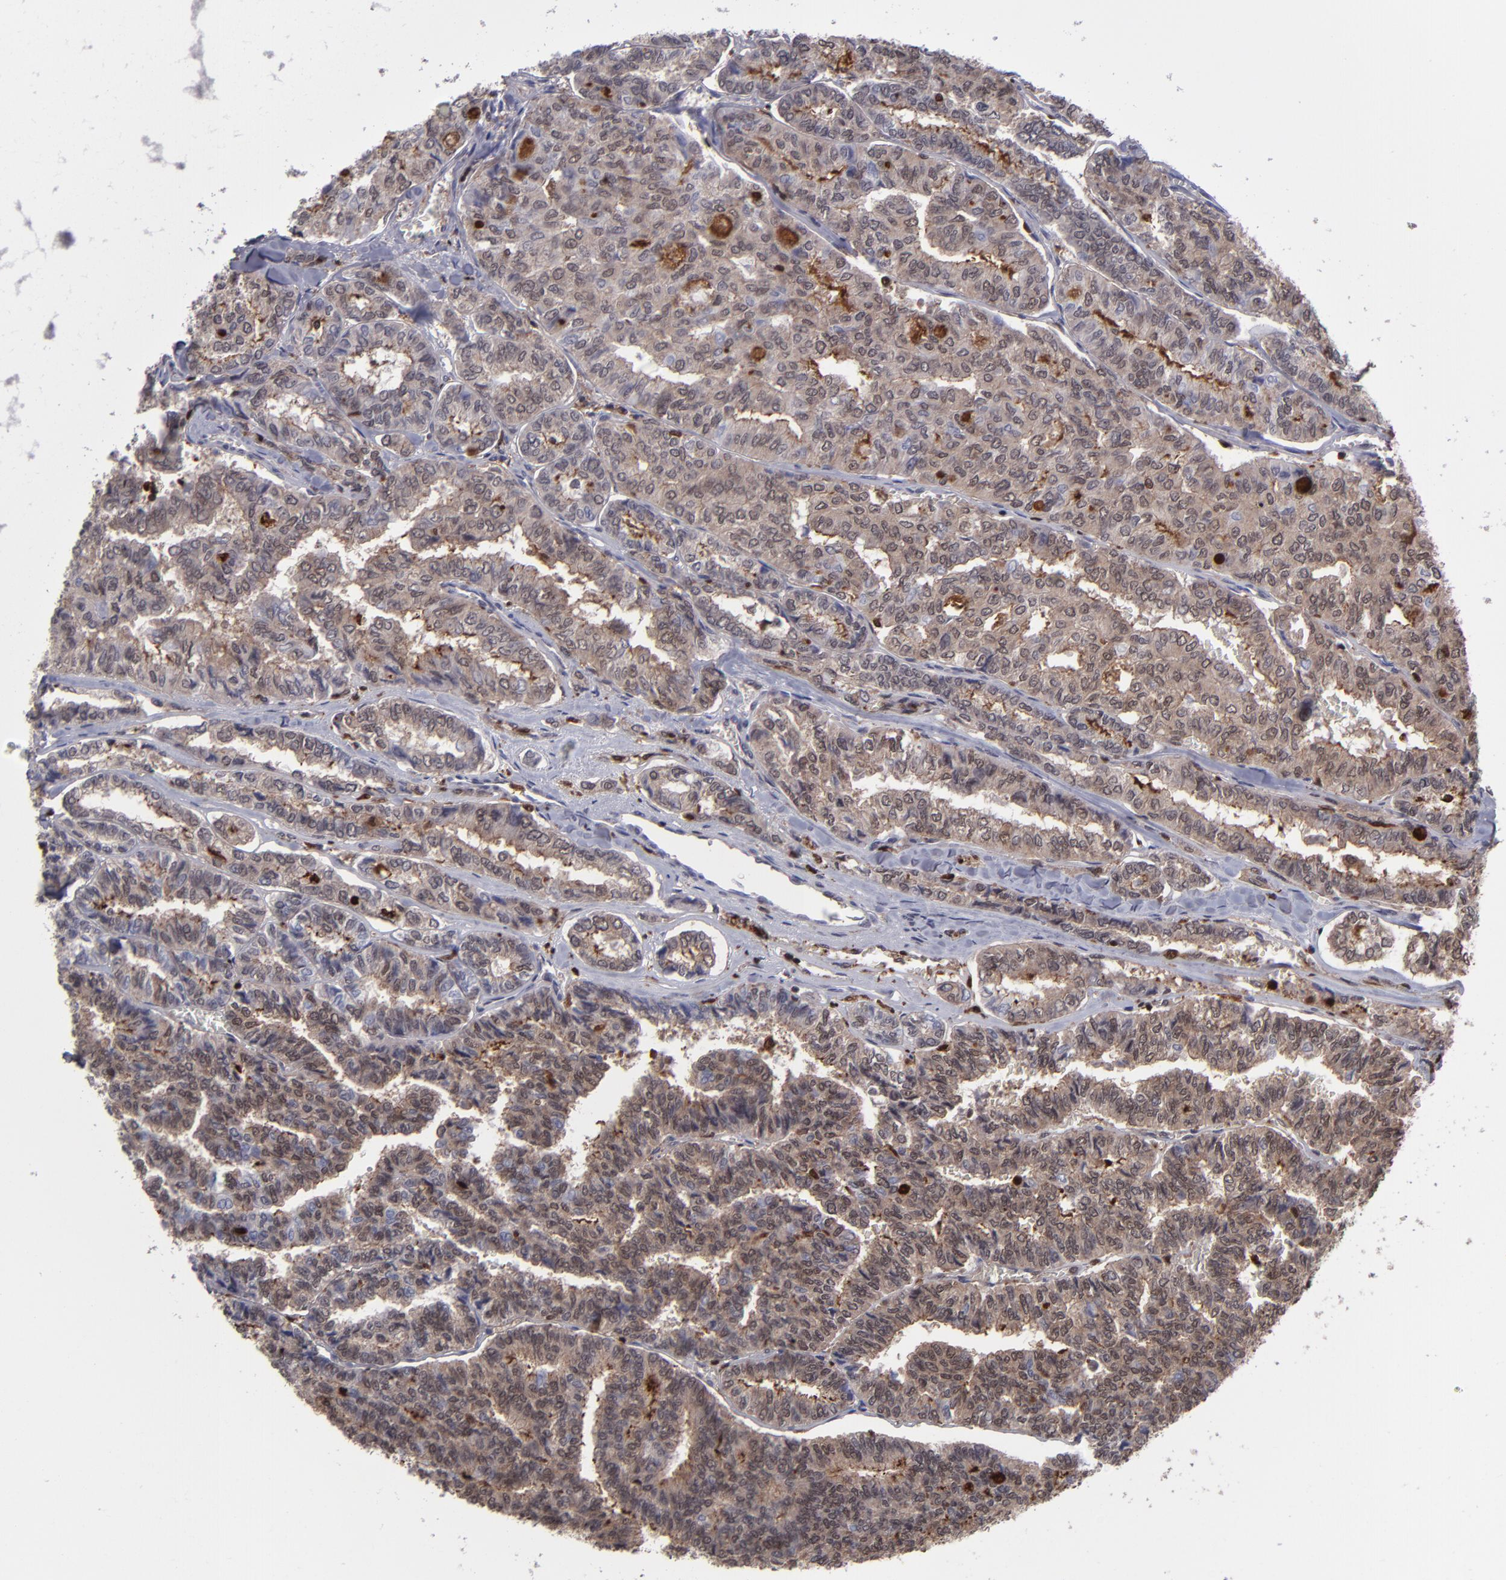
{"staining": {"intensity": "moderate", "quantity": ">75%", "location": "cytoplasmic/membranous,nuclear"}, "tissue": "thyroid cancer", "cell_type": "Tumor cells", "image_type": "cancer", "snomed": [{"axis": "morphology", "description": "Papillary adenocarcinoma, NOS"}, {"axis": "topography", "description": "Thyroid gland"}], "caption": "A medium amount of moderate cytoplasmic/membranous and nuclear expression is present in about >75% of tumor cells in papillary adenocarcinoma (thyroid) tissue. (Brightfield microscopy of DAB IHC at high magnification).", "gene": "GRB2", "patient": {"sex": "female", "age": 35}}